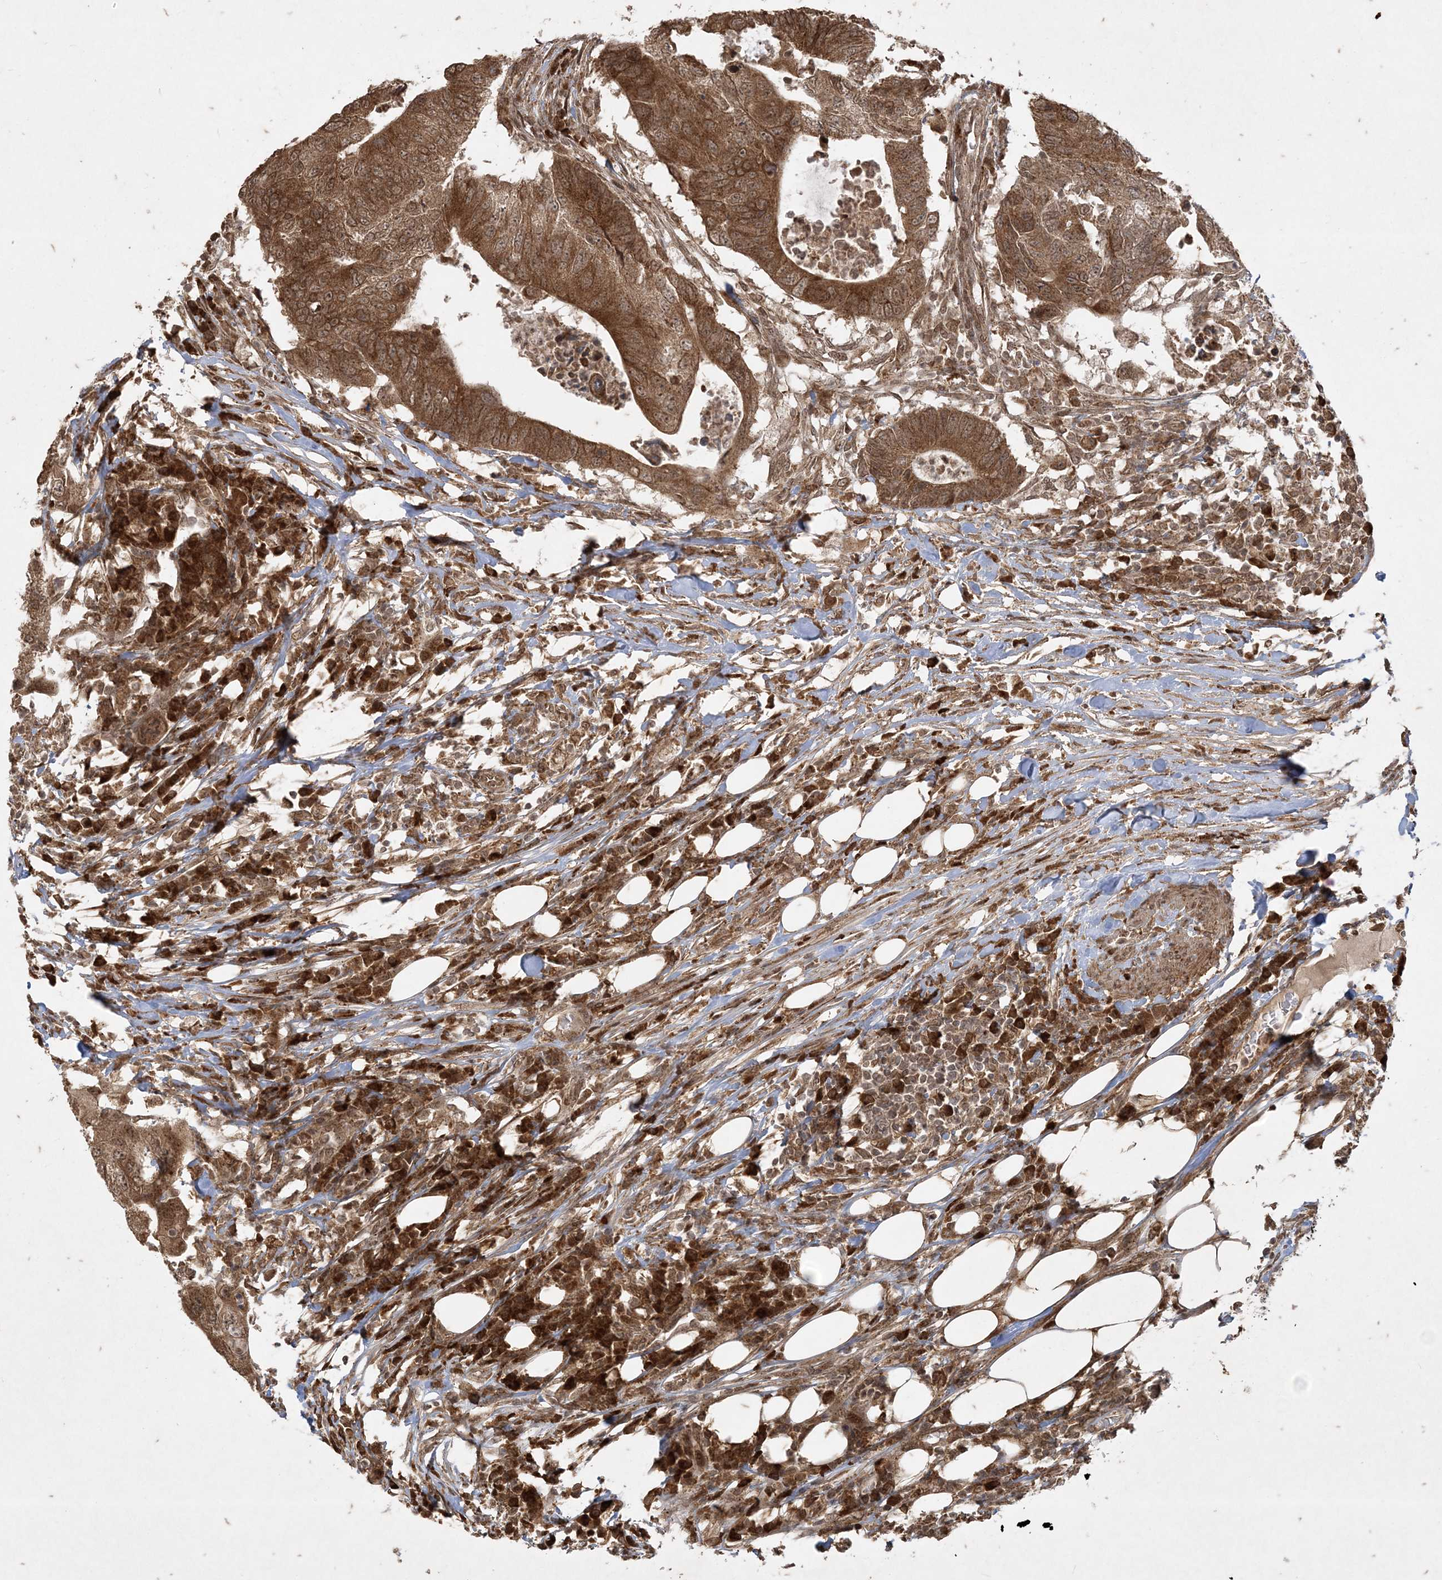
{"staining": {"intensity": "moderate", "quantity": ">75%", "location": "cytoplasmic/membranous"}, "tissue": "colorectal cancer", "cell_type": "Tumor cells", "image_type": "cancer", "snomed": [{"axis": "morphology", "description": "Adenocarcinoma, NOS"}, {"axis": "topography", "description": "Colon"}], "caption": "IHC of human adenocarcinoma (colorectal) exhibits medium levels of moderate cytoplasmic/membranous positivity in about >75% of tumor cells. The protein of interest is stained brown, and the nuclei are stained in blue (DAB (3,3'-diaminobenzidine) IHC with brightfield microscopy, high magnification).", "gene": "RRAS", "patient": {"sex": "male", "age": 71}}